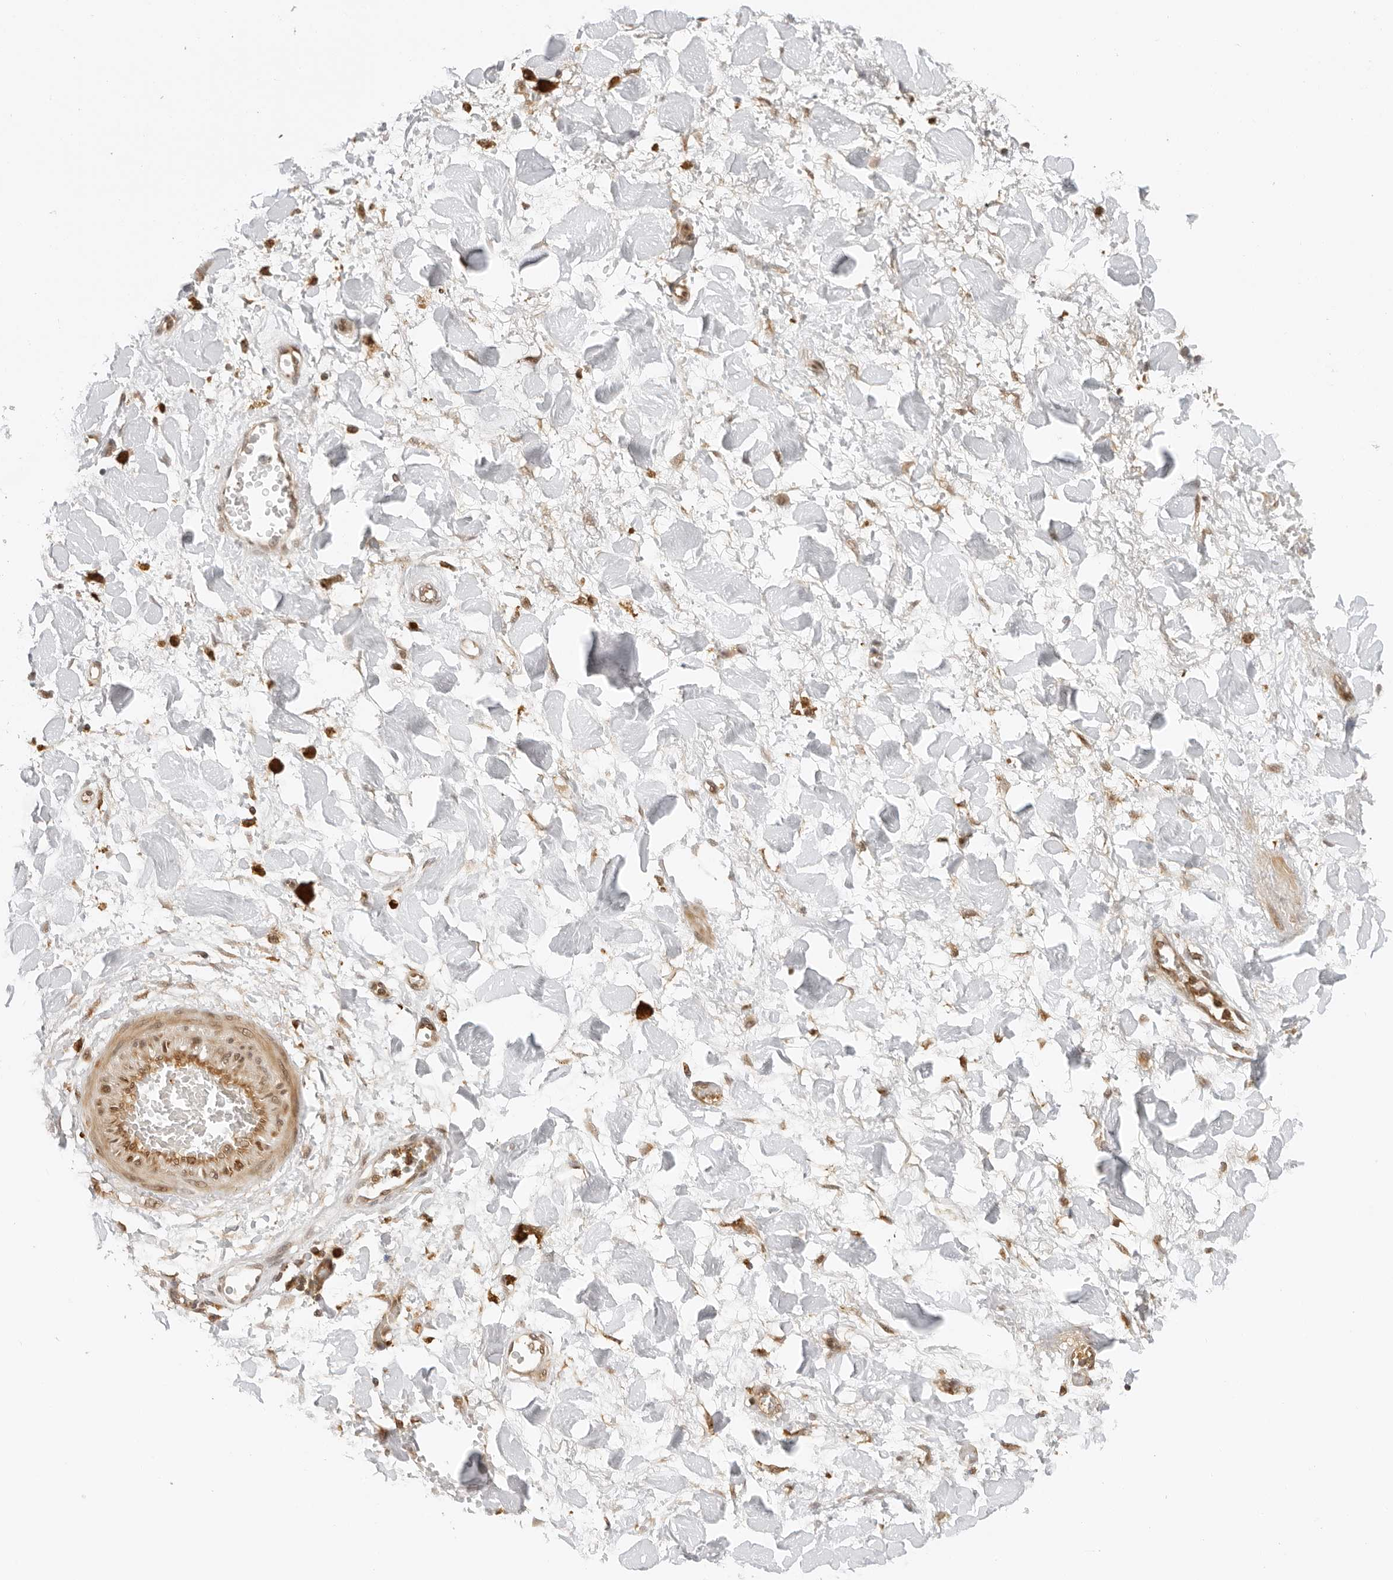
{"staining": {"intensity": "weak", "quantity": ">75%", "location": "cytoplasmic/membranous"}, "tissue": "adipose tissue", "cell_type": "Adipocytes", "image_type": "normal", "snomed": [{"axis": "morphology", "description": "Normal tissue, NOS"}, {"axis": "topography", "description": "Kidney"}, {"axis": "topography", "description": "Peripheral nerve tissue"}], "caption": "Brown immunohistochemical staining in unremarkable human adipose tissue displays weak cytoplasmic/membranous expression in about >75% of adipocytes. (Stains: DAB (3,3'-diaminobenzidine) in brown, nuclei in blue, Microscopy: brightfield microscopy at high magnification).", "gene": "RC3H1", "patient": {"sex": "male", "age": 7}}